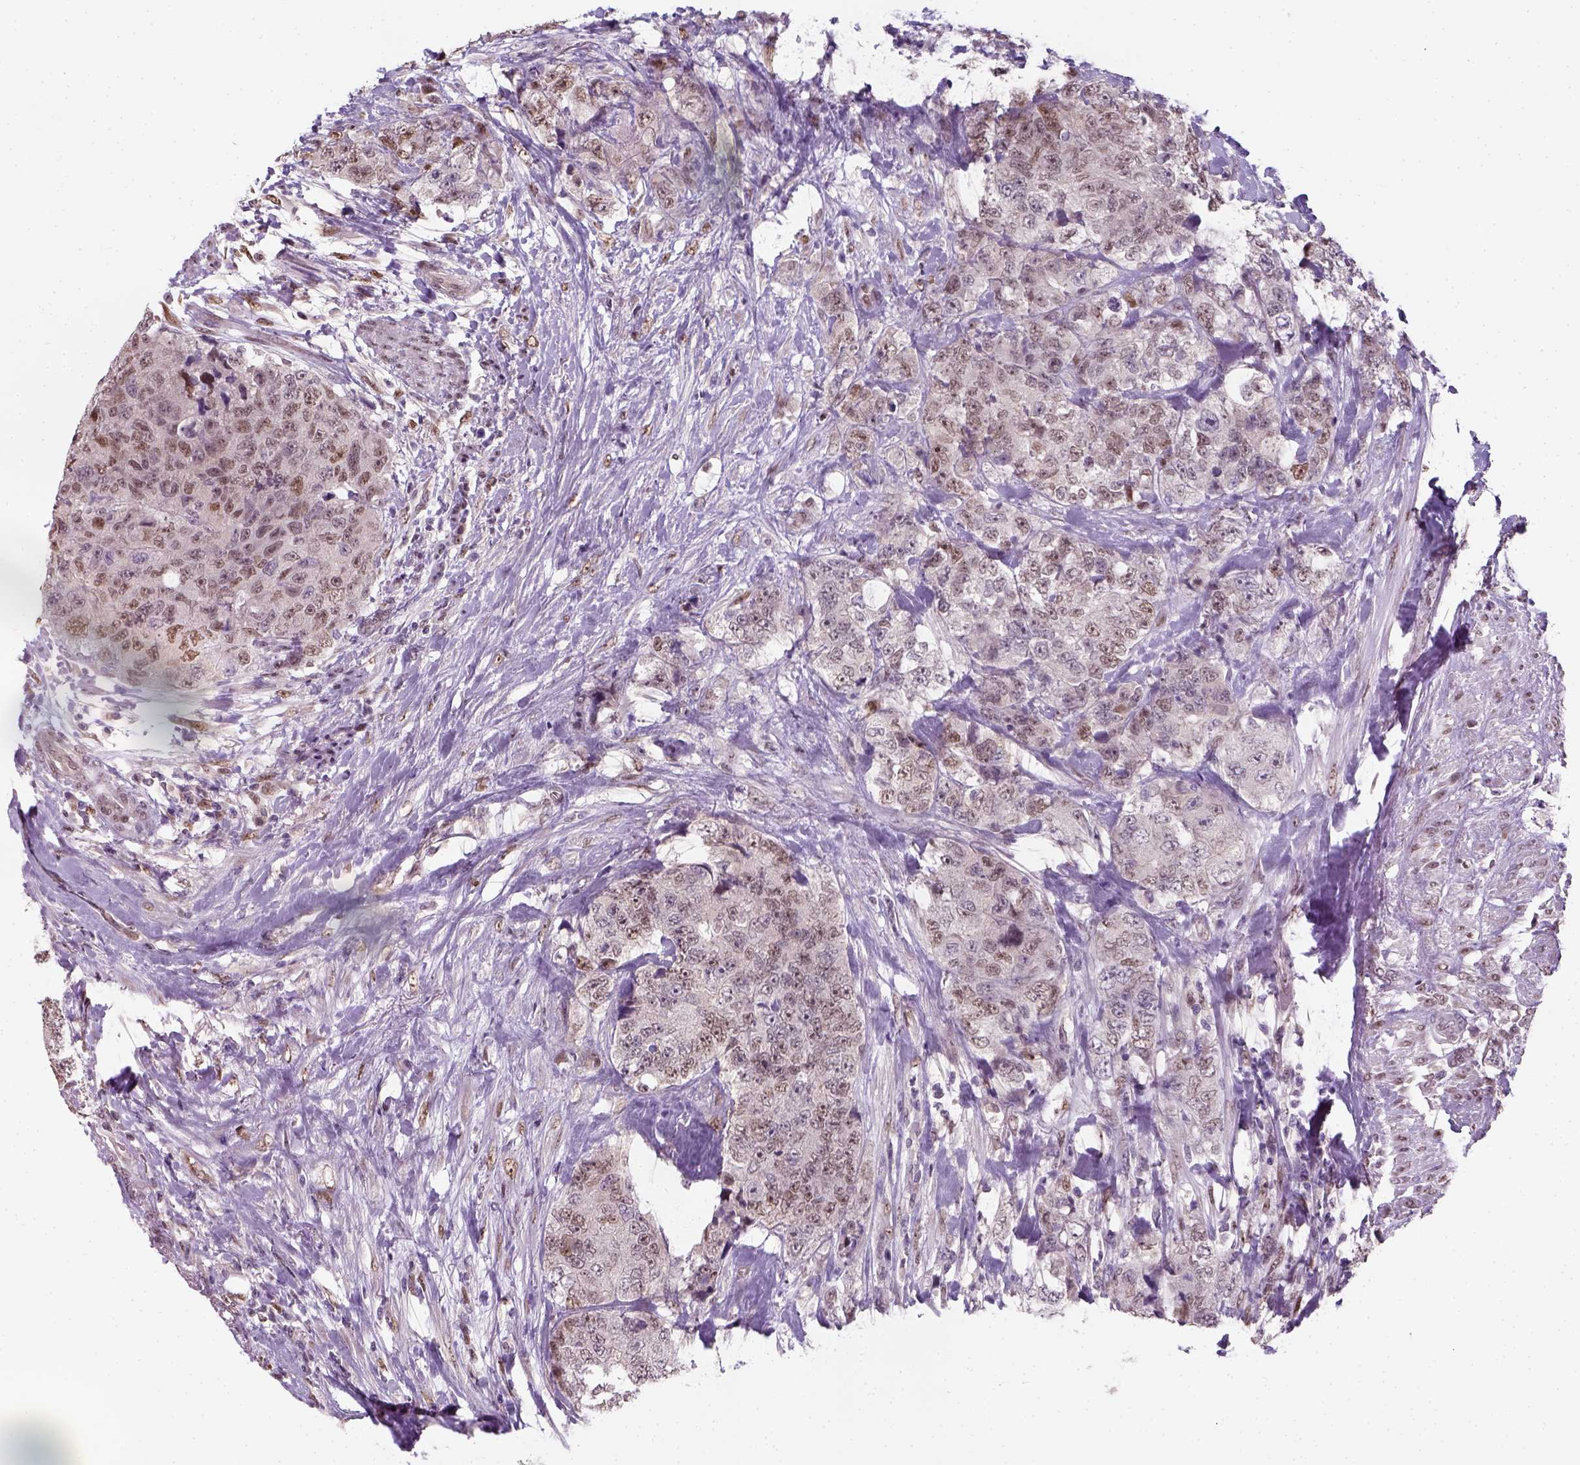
{"staining": {"intensity": "moderate", "quantity": ">75%", "location": "nuclear"}, "tissue": "urothelial cancer", "cell_type": "Tumor cells", "image_type": "cancer", "snomed": [{"axis": "morphology", "description": "Urothelial carcinoma, High grade"}, {"axis": "topography", "description": "Urinary bladder"}], "caption": "High-grade urothelial carcinoma stained for a protein (brown) reveals moderate nuclear positive expression in about >75% of tumor cells.", "gene": "C1orf112", "patient": {"sex": "female", "age": 78}}